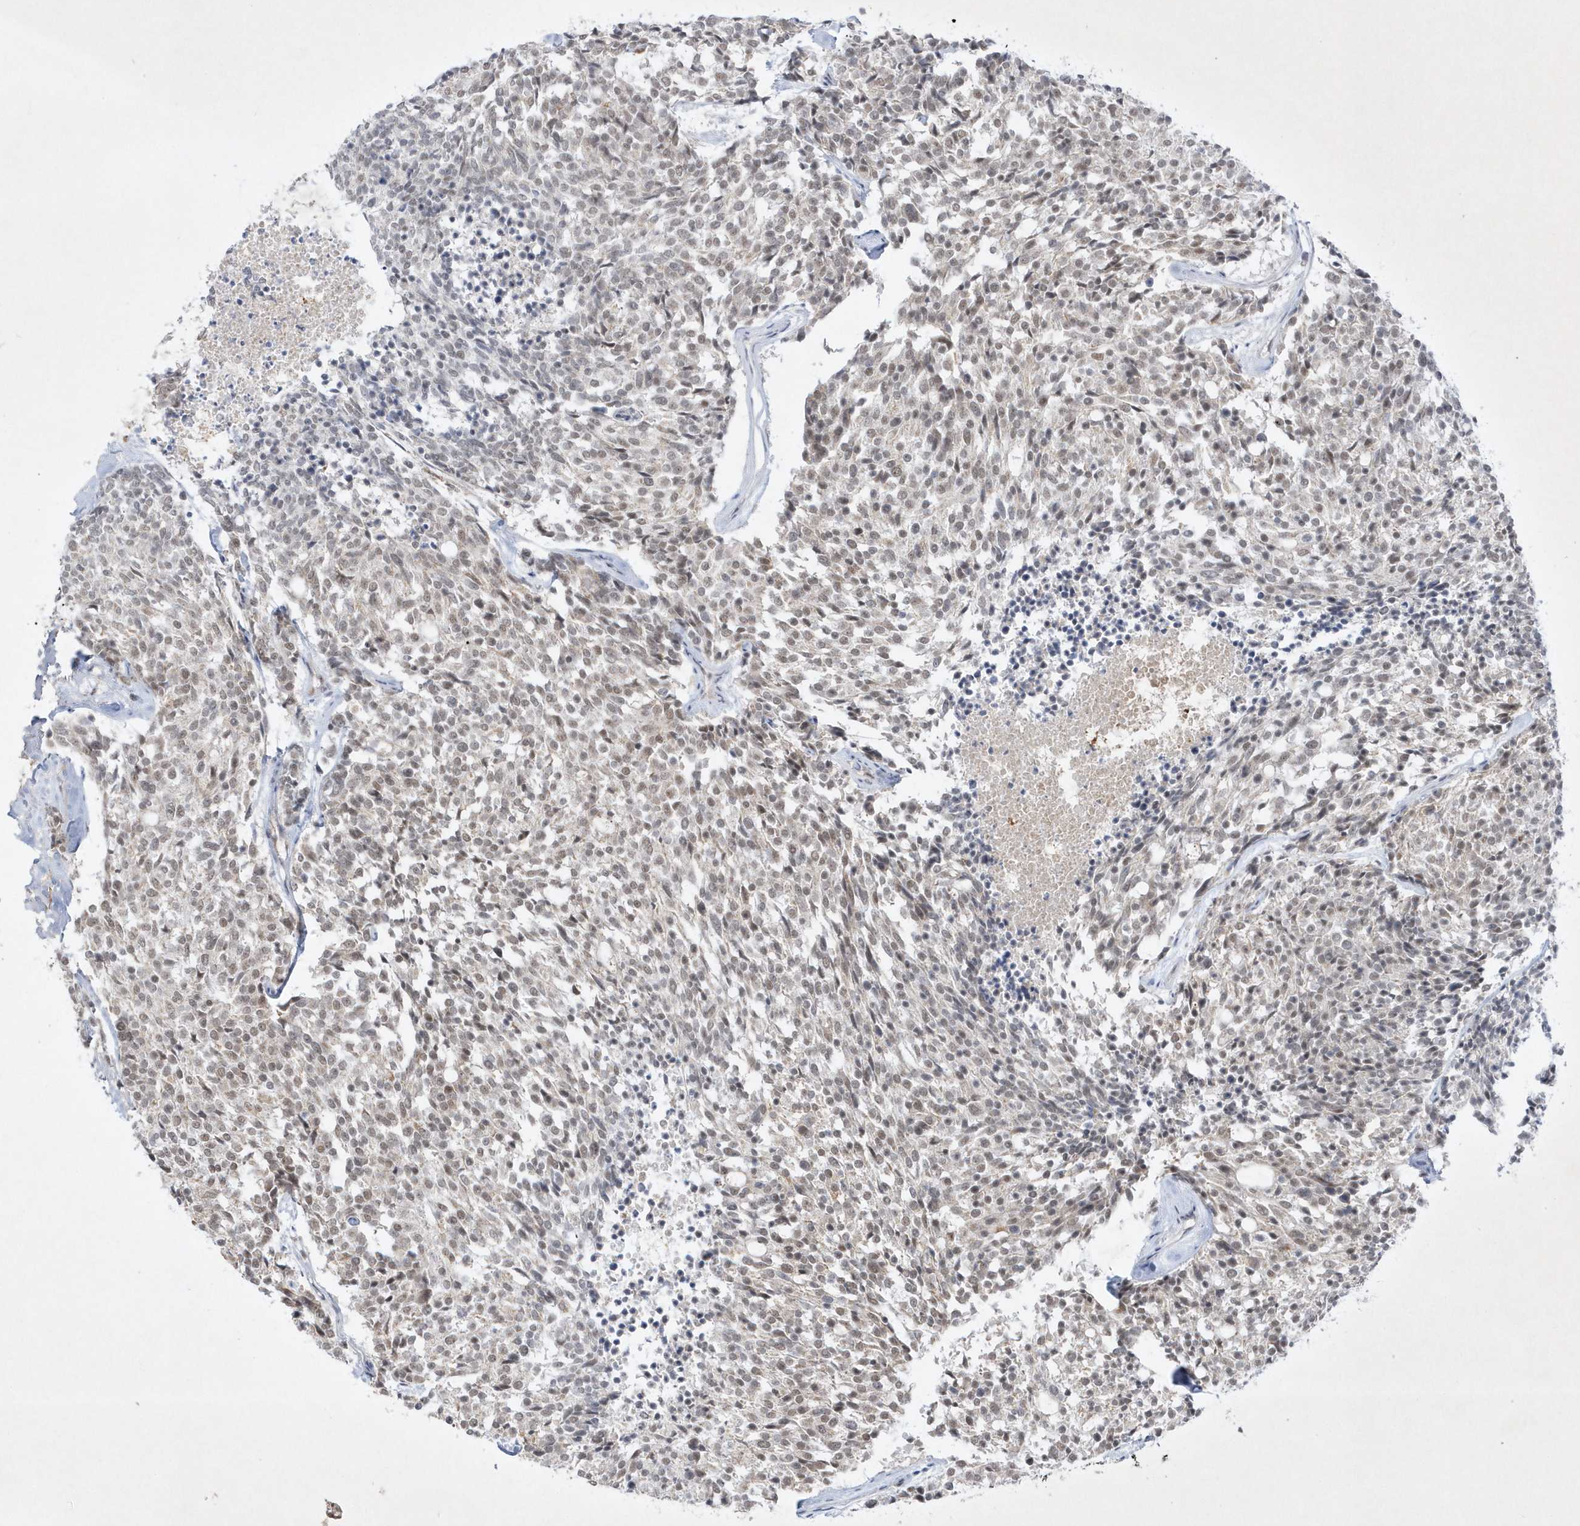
{"staining": {"intensity": "weak", "quantity": "25%-75%", "location": "nuclear"}, "tissue": "carcinoid", "cell_type": "Tumor cells", "image_type": "cancer", "snomed": [{"axis": "morphology", "description": "Carcinoid, malignant, NOS"}, {"axis": "topography", "description": "Pancreas"}], "caption": "Carcinoid (malignant) stained for a protein demonstrates weak nuclear positivity in tumor cells.", "gene": "CPSF3", "patient": {"sex": "female", "age": 54}}